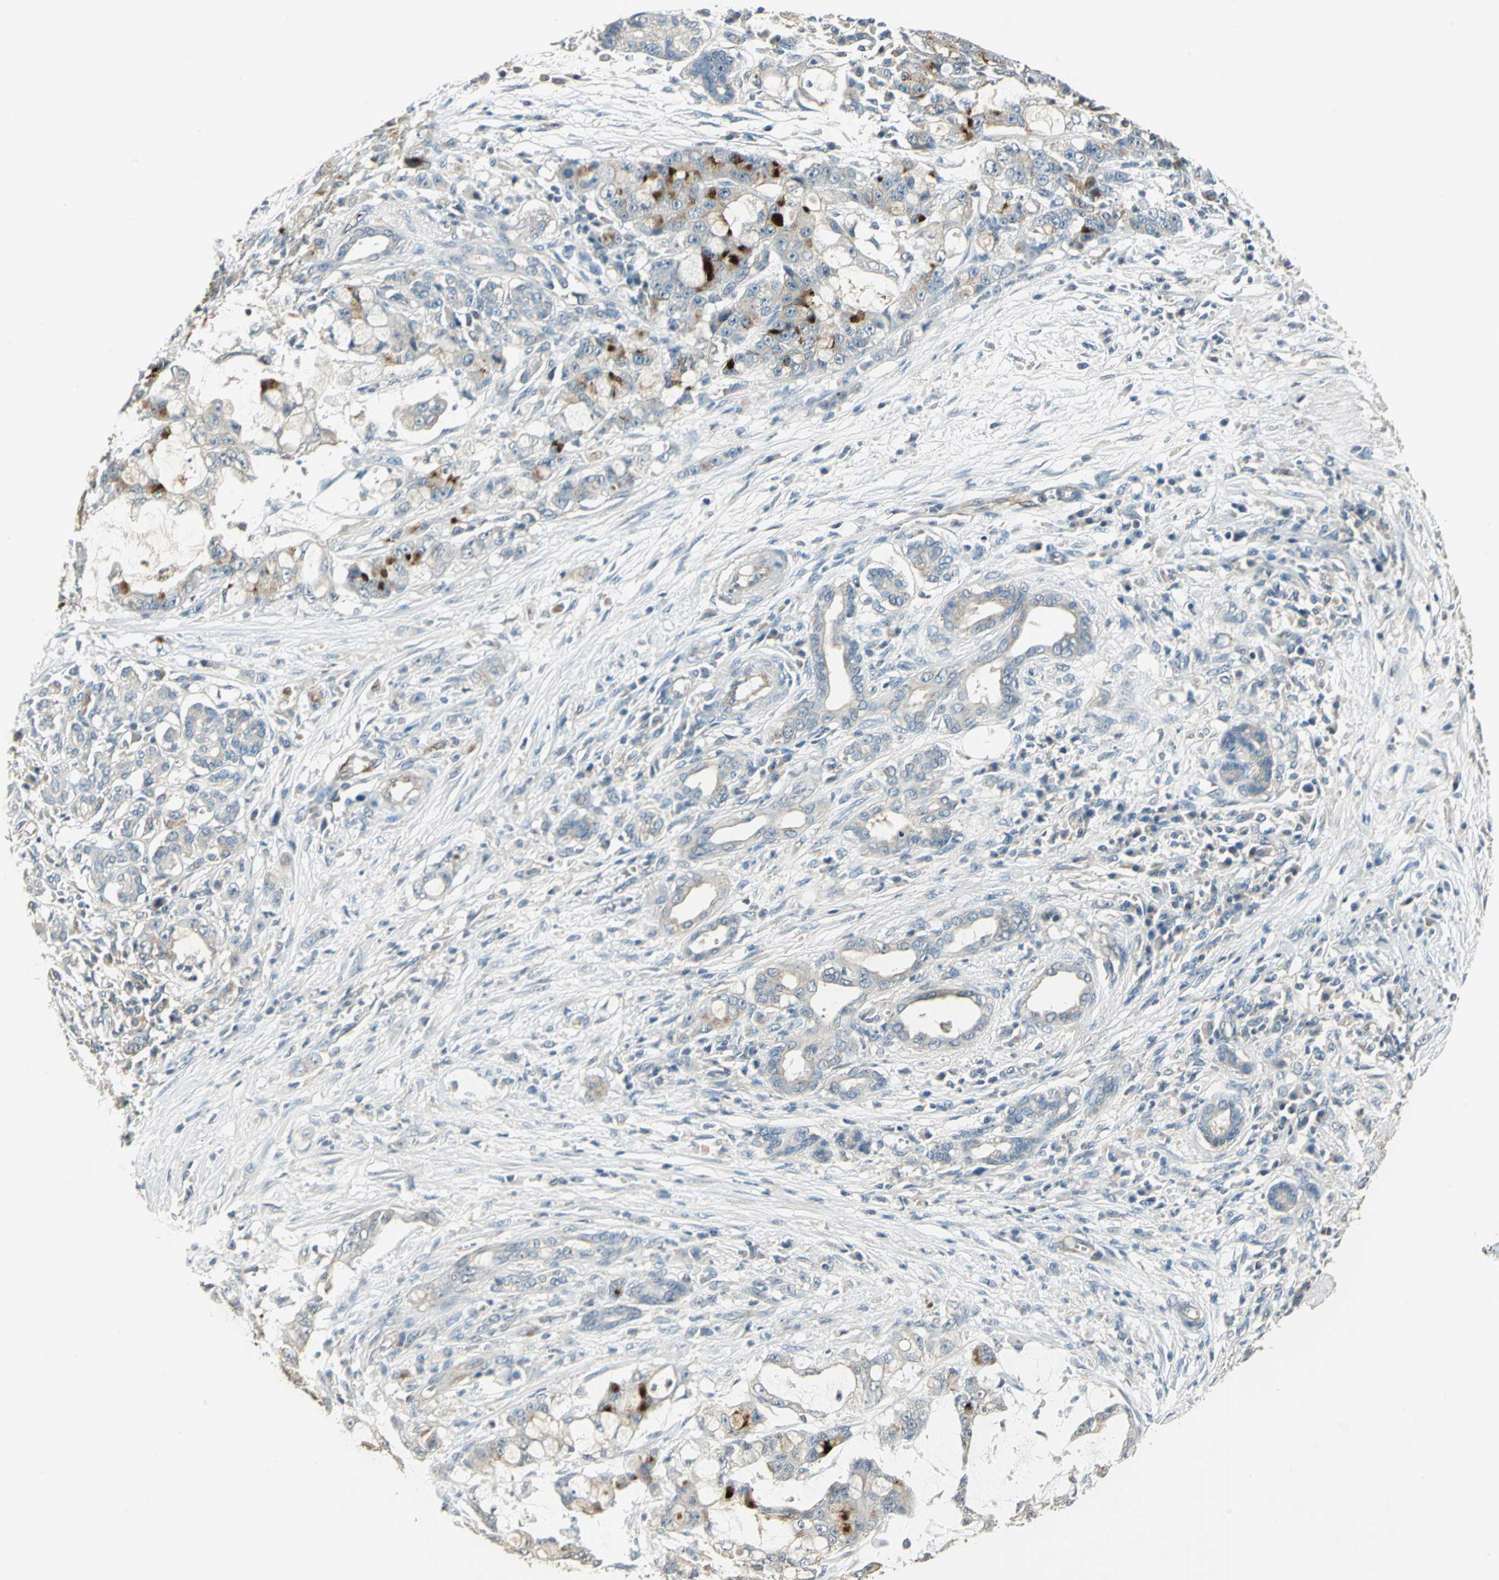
{"staining": {"intensity": "strong", "quantity": "<25%", "location": "cytoplasmic/membranous"}, "tissue": "pancreatic cancer", "cell_type": "Tumor cells", "image_type": "cancer", "snomed": [{"axis": "morphology", "description": "Adenocarcinoma, NOS"}, {"axis": "topography", "description": "Pancreas"}], "caption": "A micrograph of pancreatic cancer stained for a protein shows strong cytoplasmic/membranous brown staining in tumor cells.", "gene": "RAPGEF1", "patient": {"sex": "female", "age": 73}}